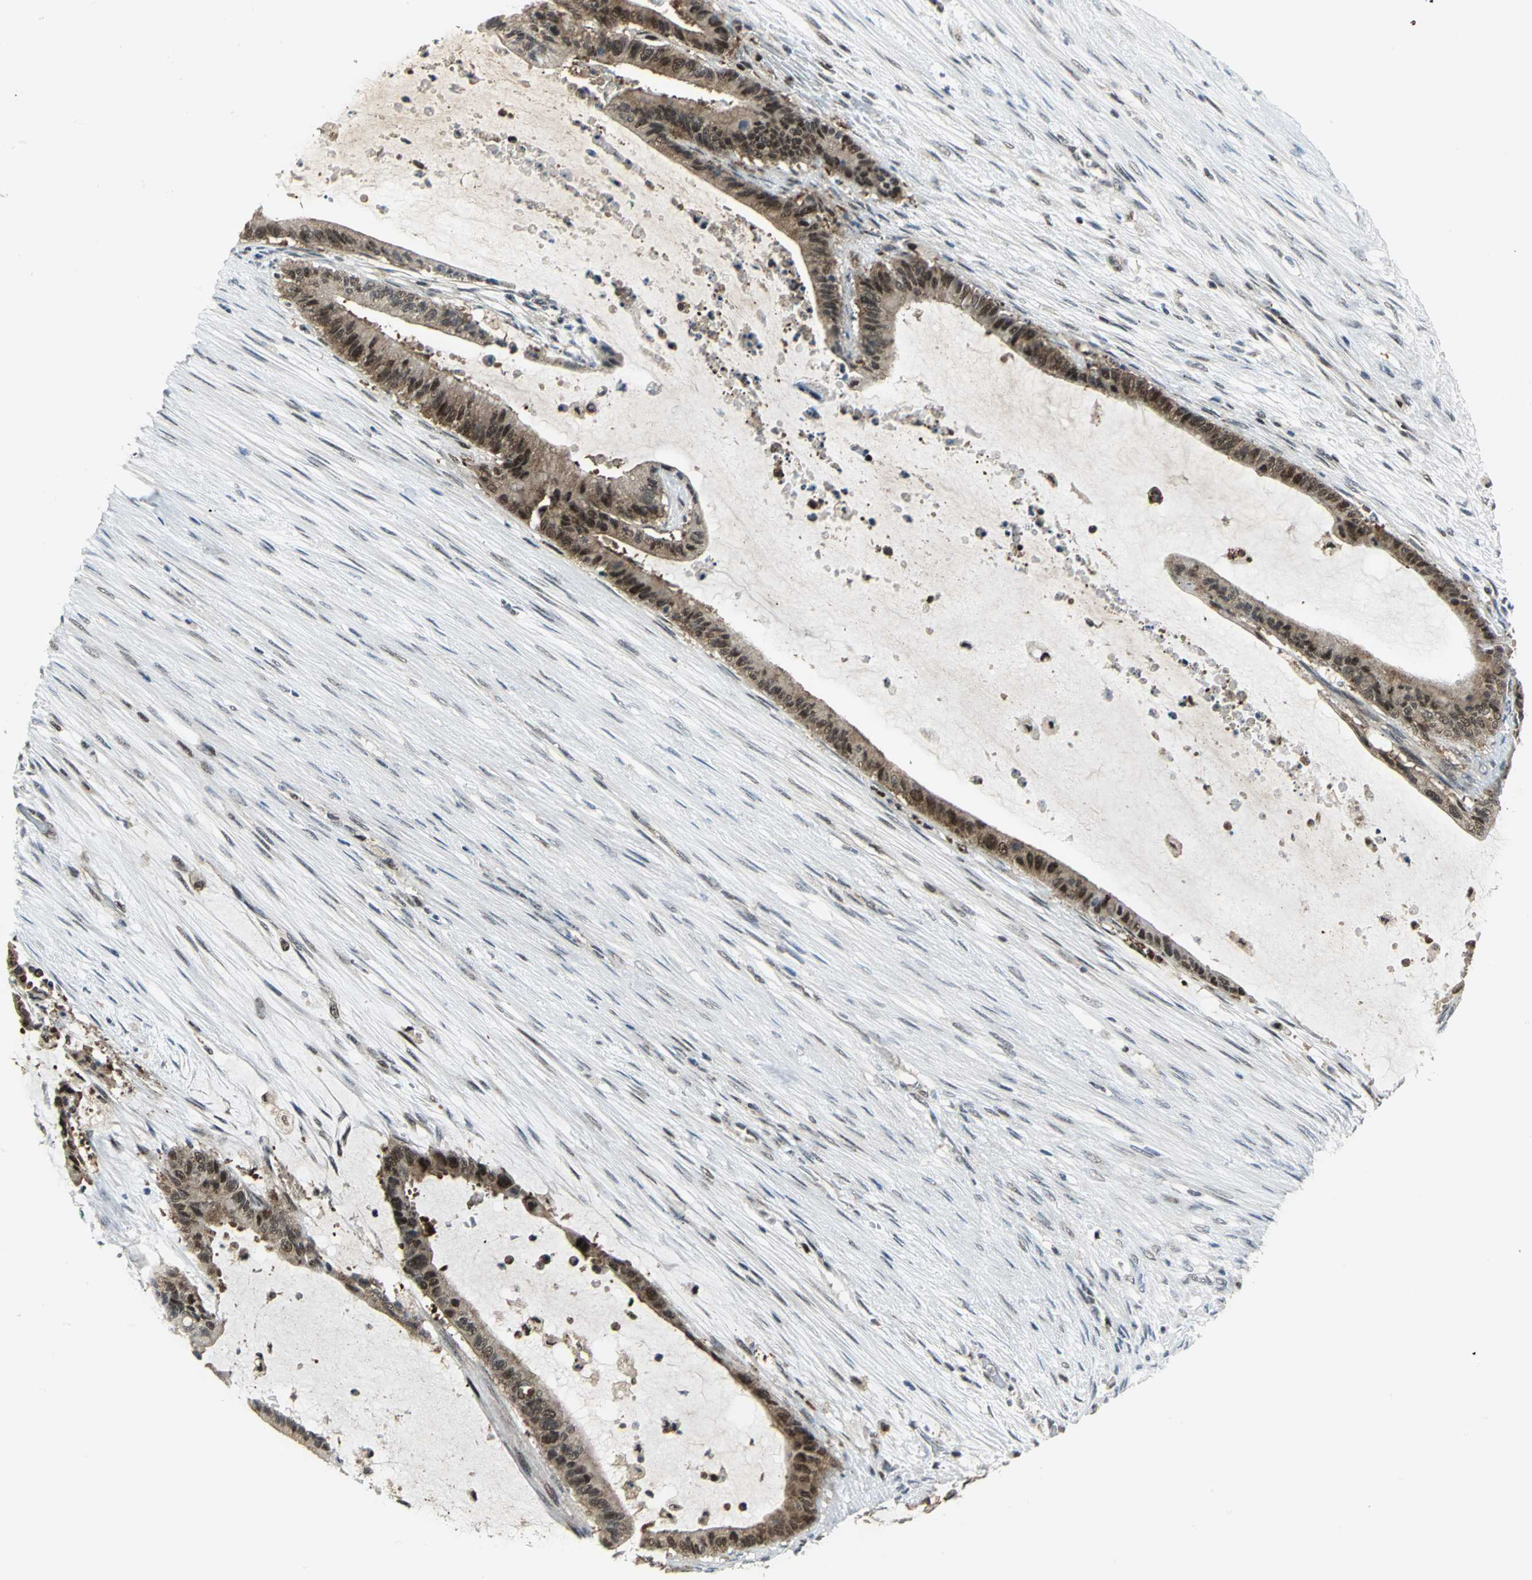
{"staining": {"intensity": "moderate", "quantity": "25%-75%", "location": "cytoplasmic/membranous,nuclear"}, "tissue": "liver cancer", "cell_type": "Tumor cells", "image_type": "cancer", "snomed": [{"axis": "morphology", "description": "Cholangiocarcinoma"}, {"axis": "topography", "description": "Liver"}], "caption": "A histopathology image of human liver cancer (cholangiocarcinoma) stained for a protein displays moderate cytoplasmic/membranous and nuclear brown staining in tumor cells.", "gene": "PSMA4", "patient": {"sex": "female", "age": 73}}